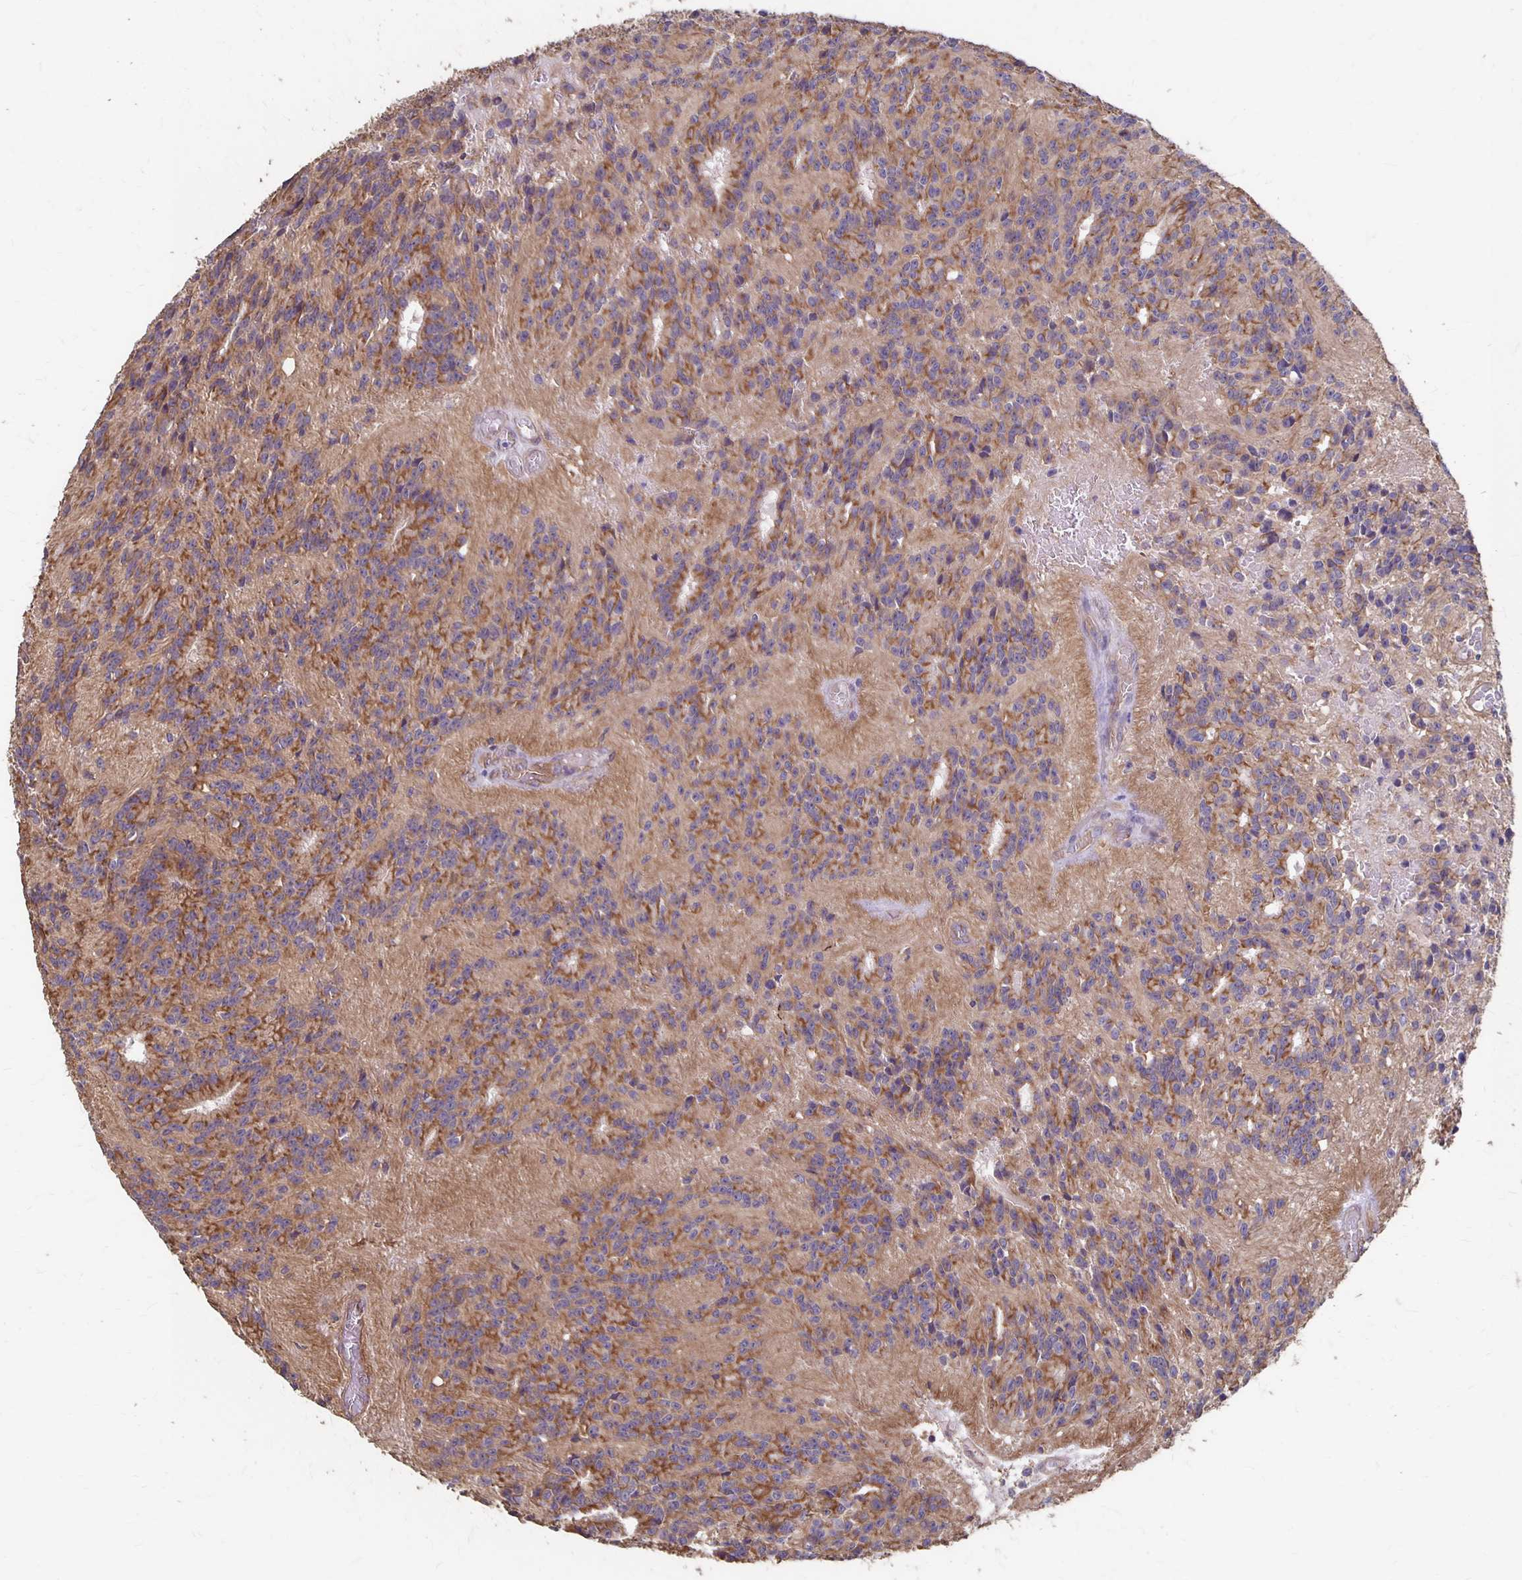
{"staining": {"intensity": "moderate", "quantity": "<25%", "location": "cytoplasmic/membranous"}, "tissue": "glioma", "cell_type": "Tumor cells", "image_type": "cancer", "snomed": [{"axis": "morphology", "description": "Glioma, malignant, Low grade"}, {"axis": "topography", "description": "Brain"}], "caption": "This is an image of immunohistochemistry staining of glioma, which shows moderate staining in the cytoplasmic/membranous of tumor cells.", "gene": "PPP1R3E", "patient": {"sex": "male", "age": 31}}